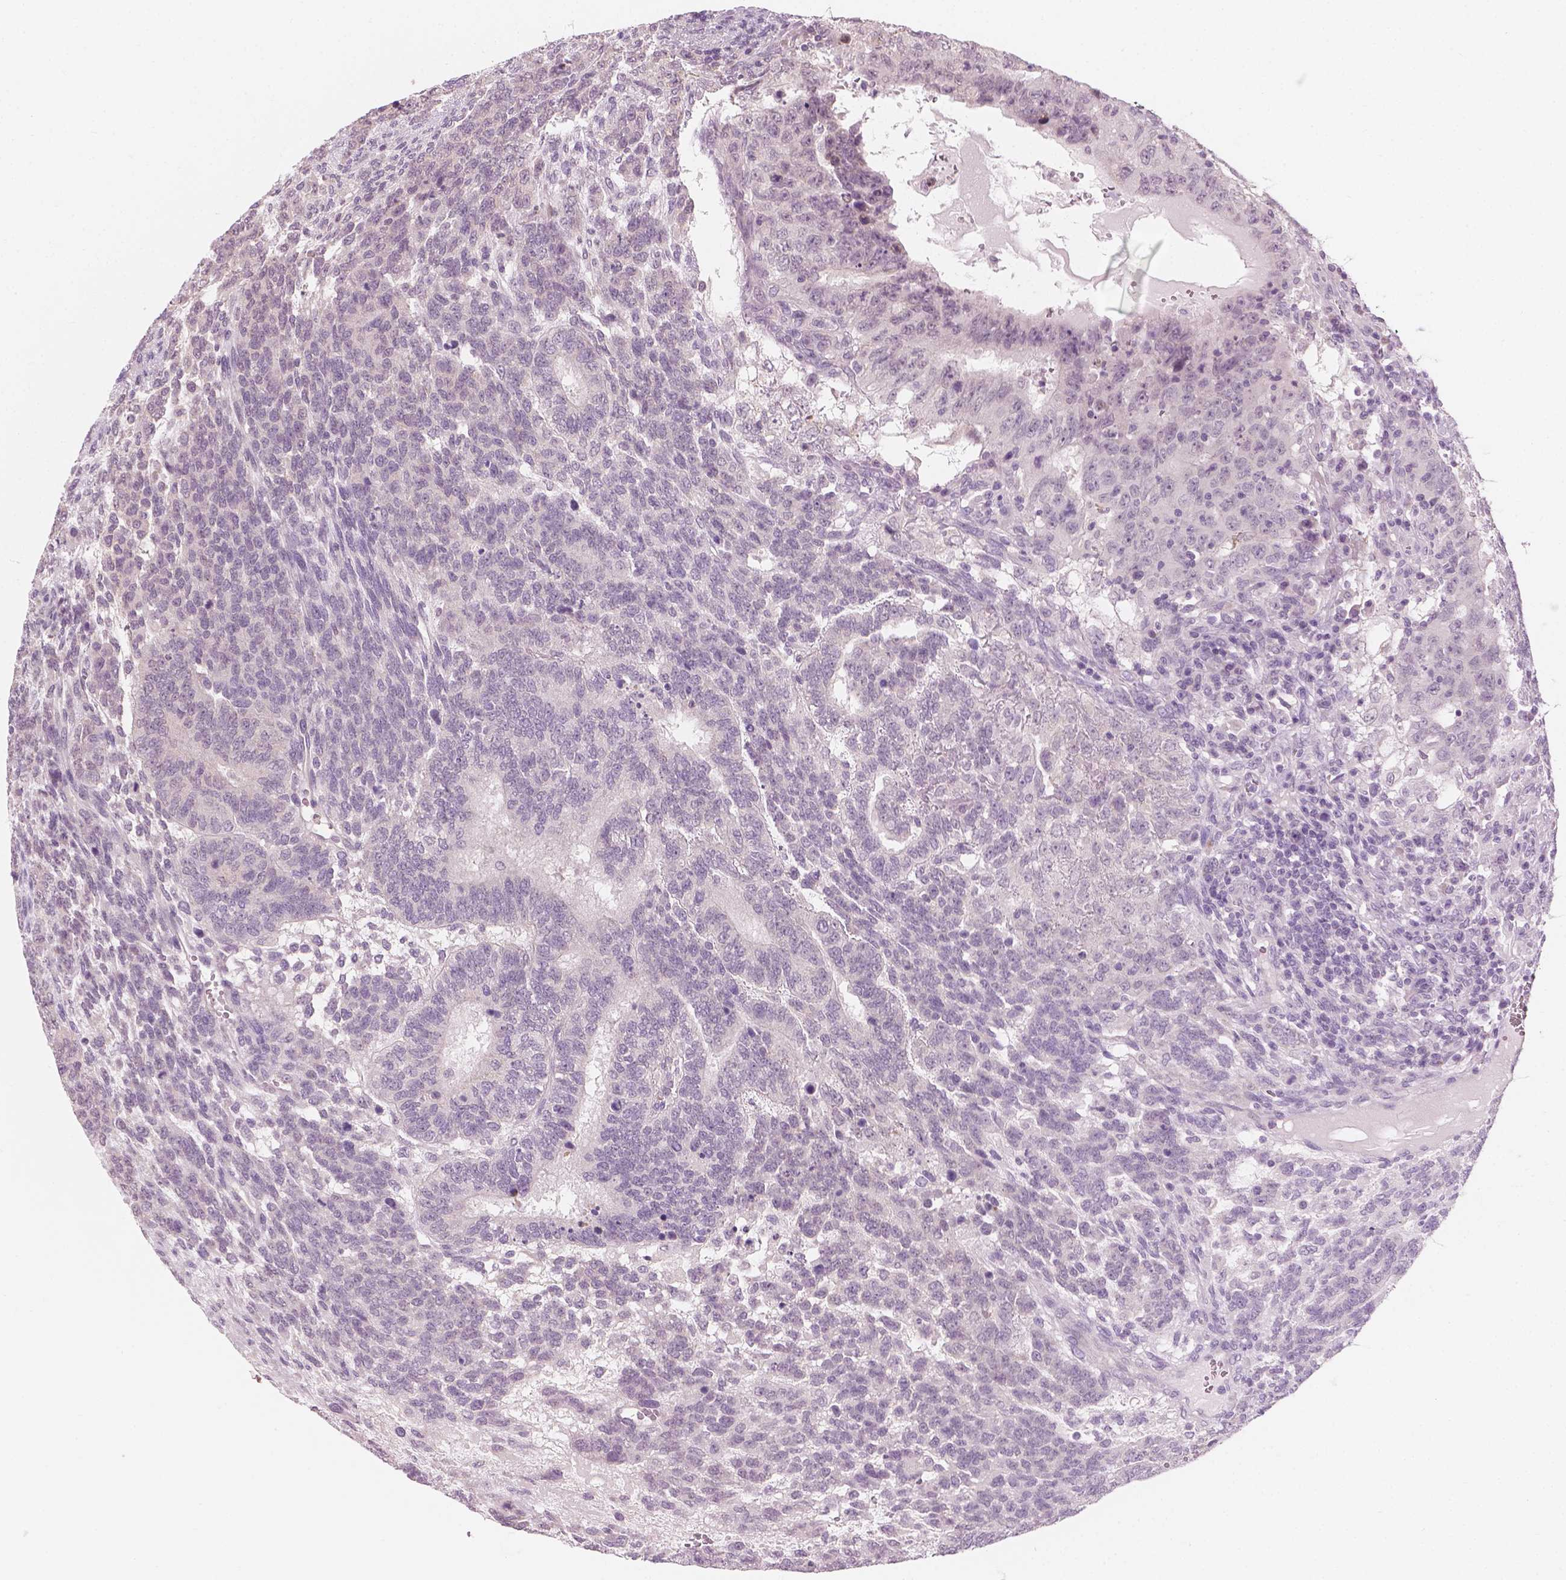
{"staining": {"intensity": "negative", "quantity": "none", "location": "none"}, "tissue": "testis cancer", "cell_type": "Tumor cells", "image_type": "cancer", "snomed": [{"axis": "morphology", "description": "Normal tissue, NOS"}, {"axis": "morphology", "description": "Carcinoma, Embryonal, NOS"}, {"axis": "topography", "description": "Testis"}, {"axis": "topography", "description": "Epididymis"}], "caption": "Immunohistochemical staining of human testis cancer shows no significant positivity in tumor cells.", "gene": "CFAP126", "patient": {"sex": "male", "age": 23}}